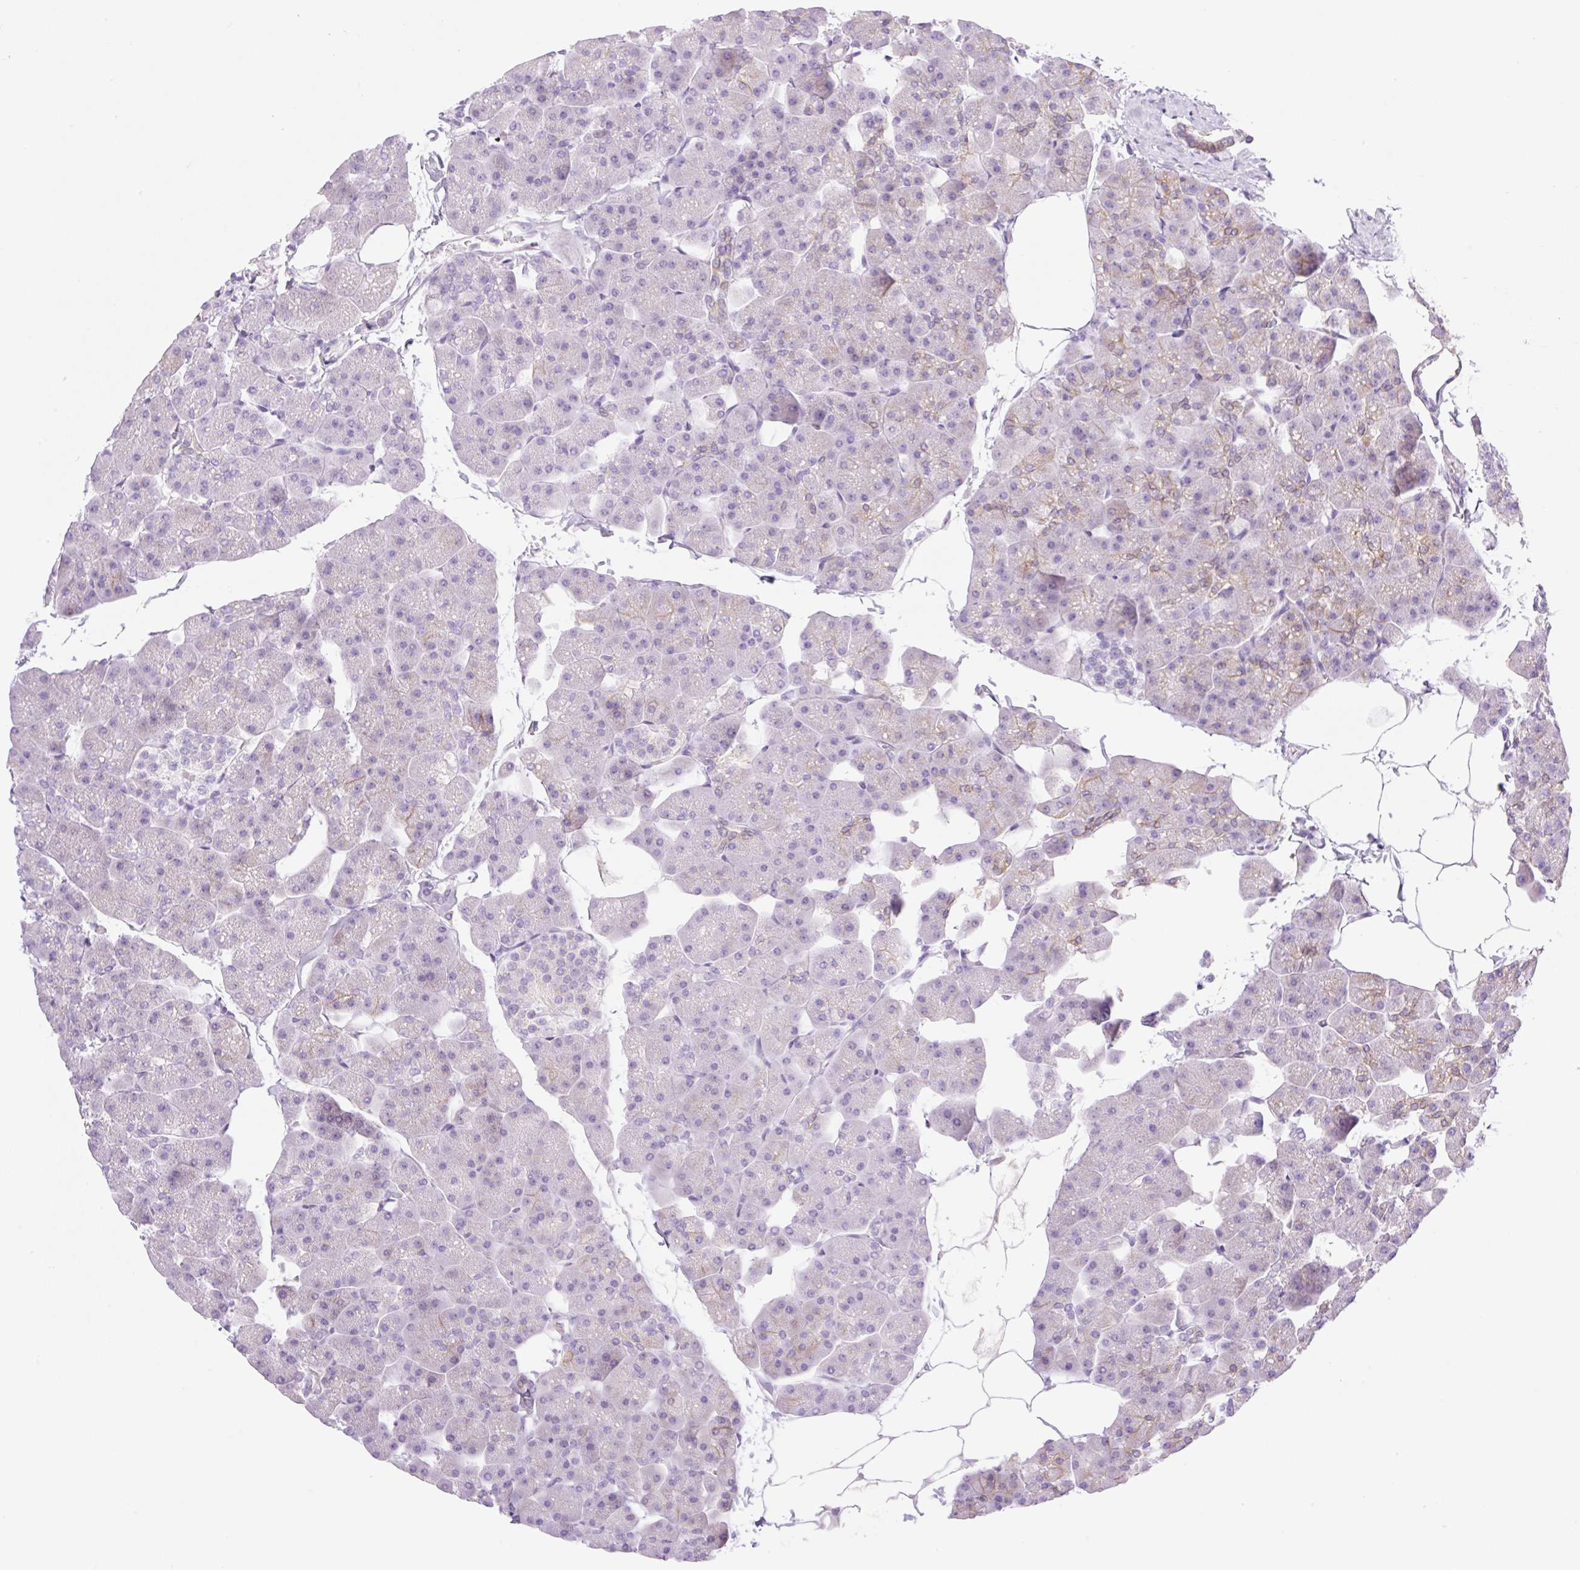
{"staining": {"intensity": "moderate", "quantity": "<25%", "location": "cytoplasmic/membranous"}, "tissue": "pancreas", "cell_type": "Exocrine glandular cells", "image_type": "normal", "snomed": [{"axis": "morphology", "description": "Normal tissue, NOS"}, {"axis": "topography", "description": "Pancreas"}], "caption": "Pancreas stained with DAB (3,3'-diaminobenzidine) IHC exhibits low levels of moderate cytoplasmic/membranous expression in about <25% of exocrine glandular cells.", "gene": "PALM3", "patient": {"sex": "male", "age": 35}}